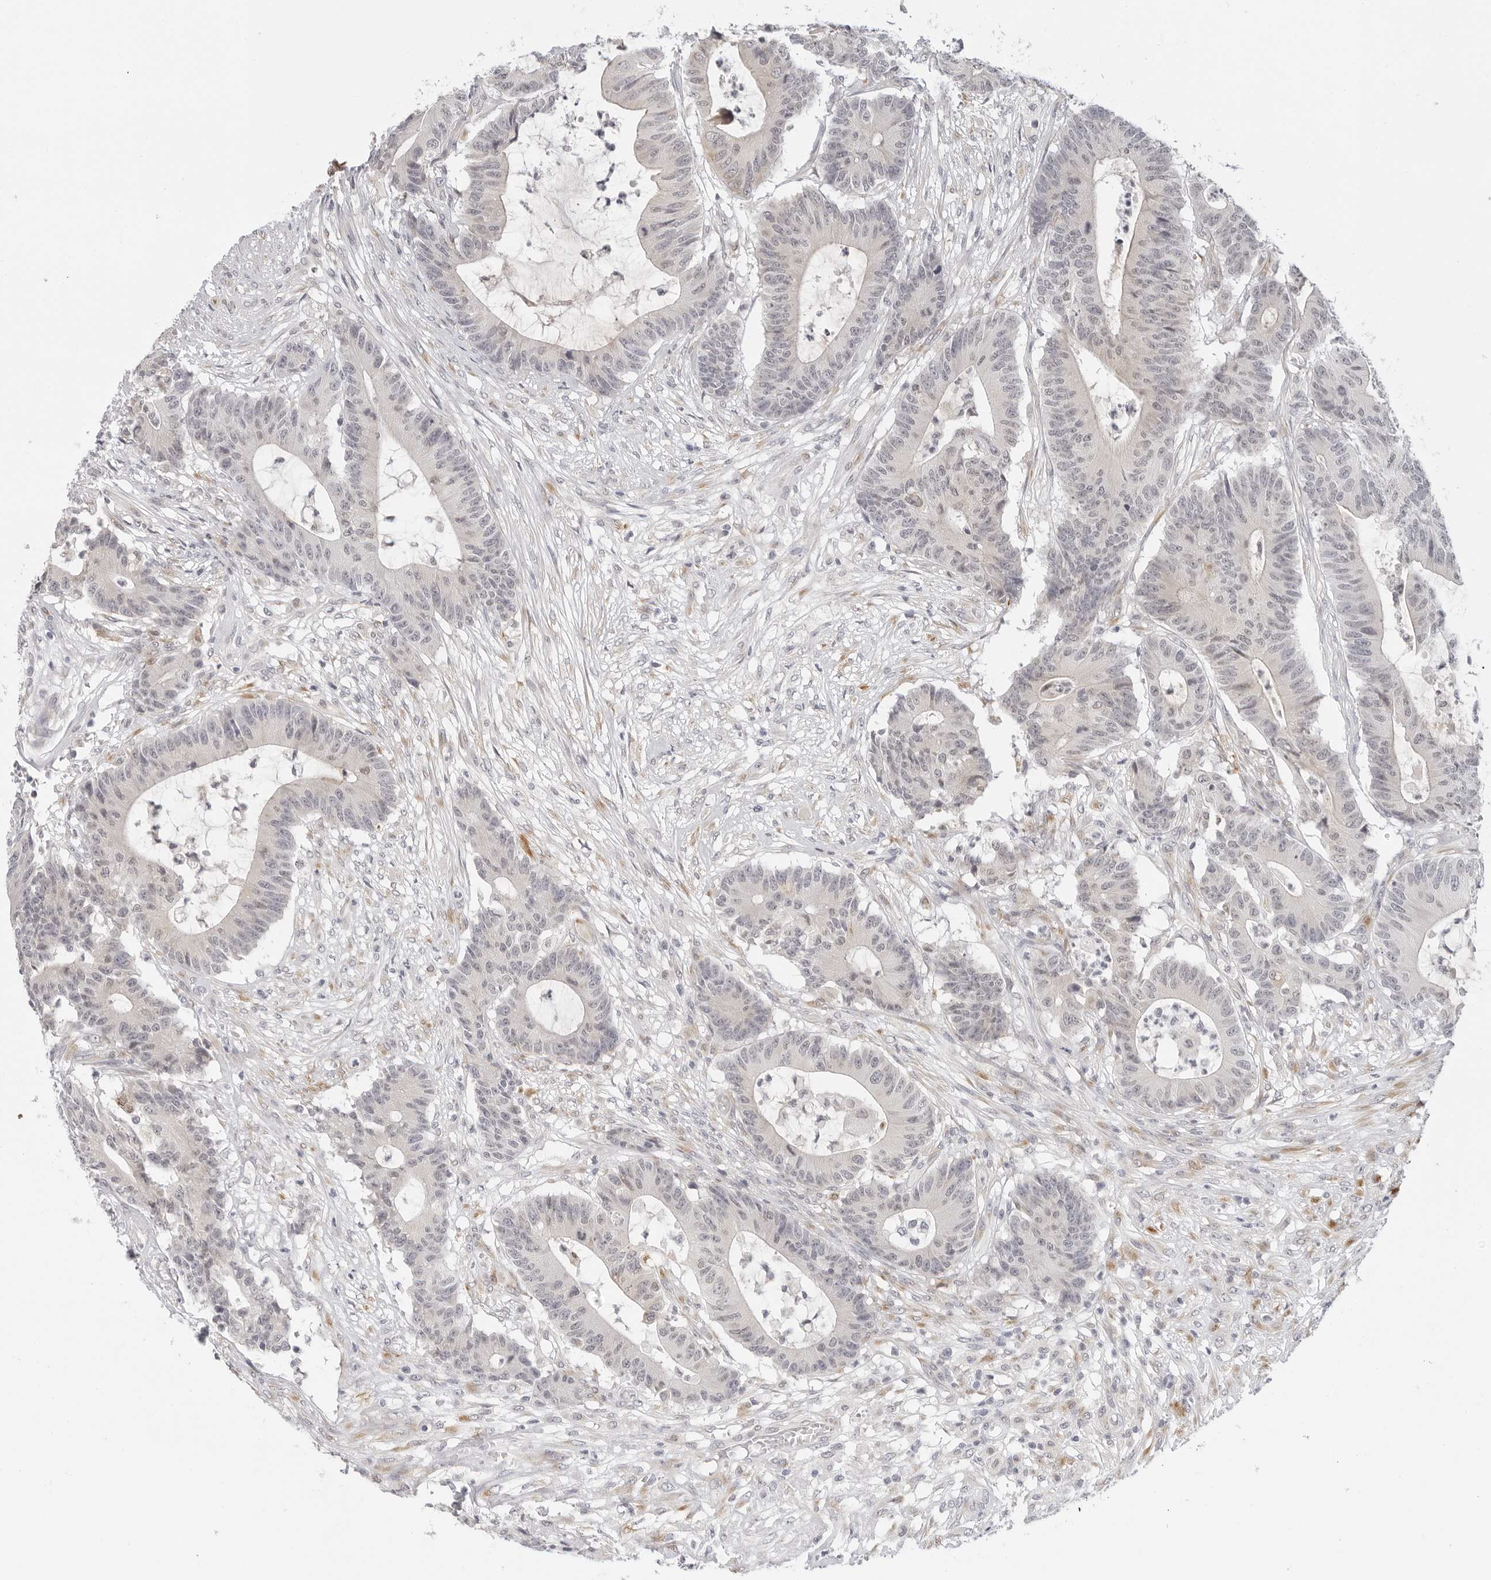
{"staining": {"intensity": "negative", "quantity": "none", "location": "none"}, "tissue": "colorectal cancer", "cell_type": "Tumor cells", "image_type": "cancer", "snomed": [{"axis": "morphology", "description": "Adenocarcinoma, NOS"}, {"axis": "topography", "description": "Colon"}], "caption": "The photomicrograph demonstrates no staining of tumor cells in colorectal adenocarcinoma.", "gene": "EDN2", "patient": {"sex": "female", "age": 84}}